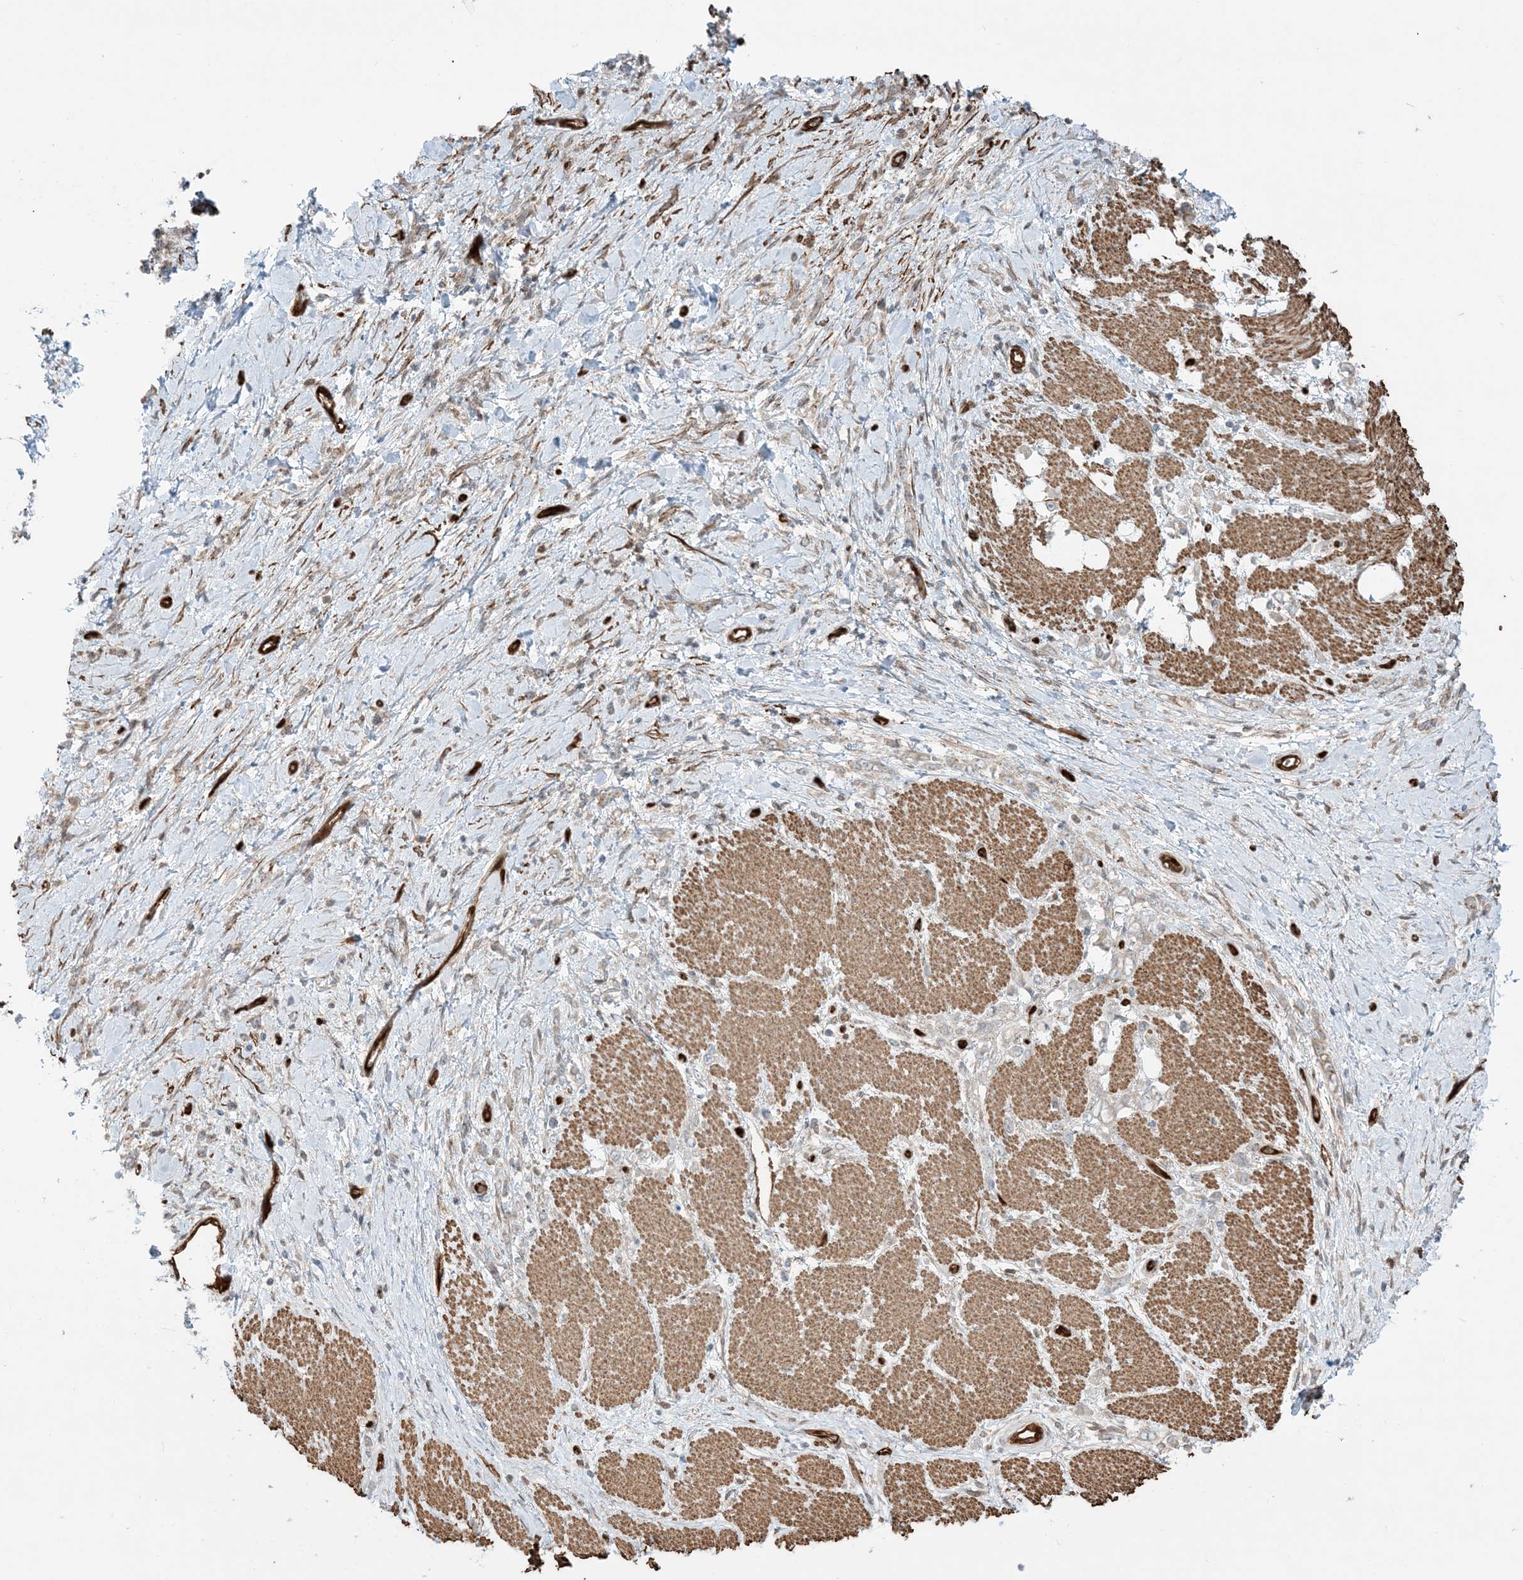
{"staining": {"intensity": "negative", "quantity": "none", "location": "none"}, "tissue": "stomach cancer", "cell_type": "Tumor cells", "image_type": "cancer", "snomed": [{"axis": "morphology", "description": "Adenocarcinoma, NOS"}, {"axis": "topography", "description": "Stomach"}], "caption": "There is no significant staining in tumor cells of stomach cancer.", "gene": "PPM1F", "patient": {"sex": "female", "age": 60}}